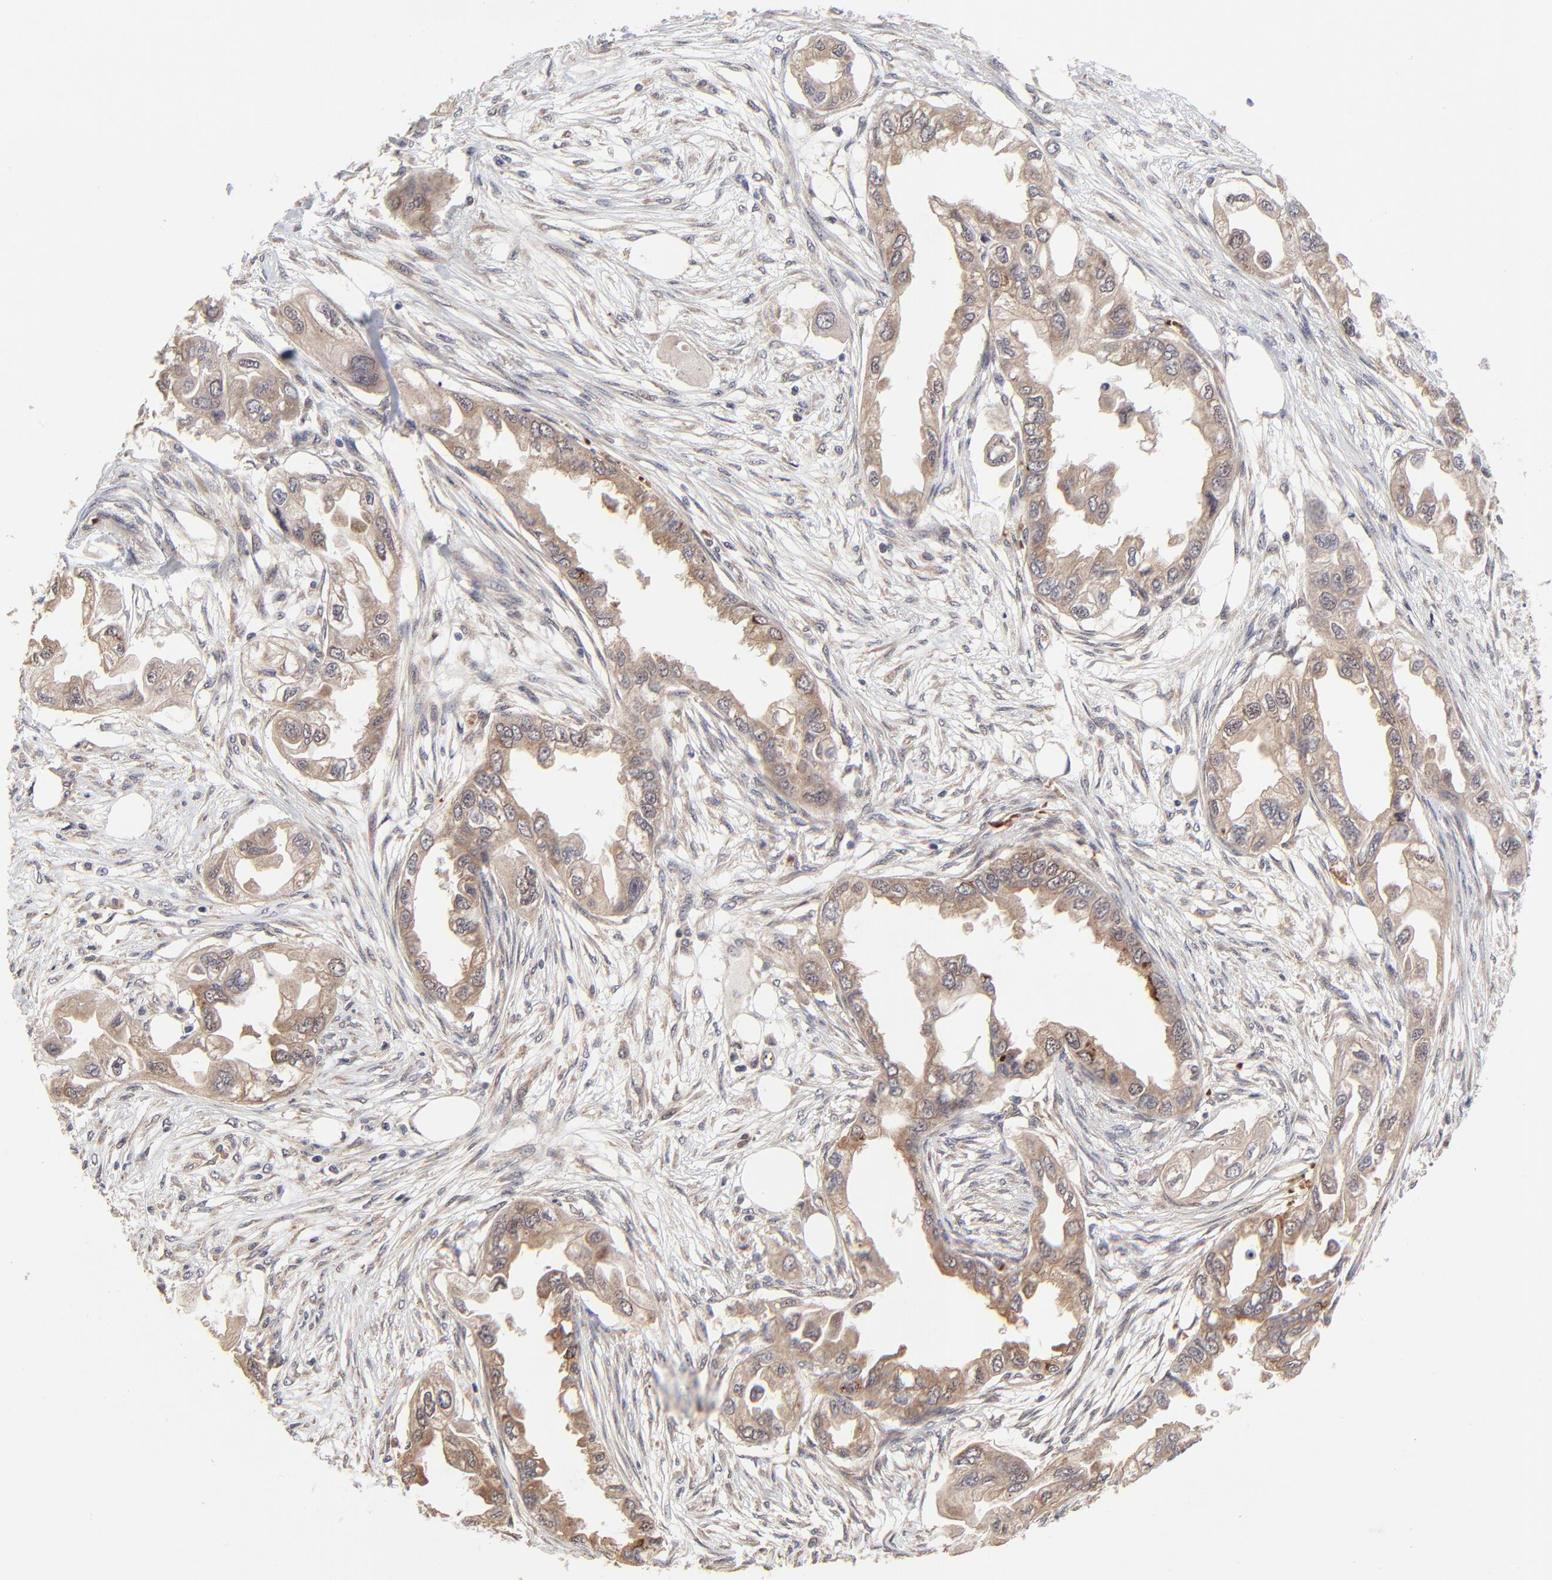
{"staining": {"intensity": "weak", "quantity": ">75%", "location": "cytoplasmic/membranous"}, "tissue": "endometrial cancer", "cell_type": "Tumor cells", "image_type": "cancer", "snomed": [{"axis": "morphology", "description": "Adenocarcinoma, NOS"}, {"axis": "topography", "description": "Endometrium"}], "caption": "Human adenocarcinoma (endometrial) stained with a brown dye exhibits weak cytoplasmic/membranous positive expression in about >75% of tumor cells.", "gene": "FRMD8", "patient": {"sex": "female", "age": 67}}